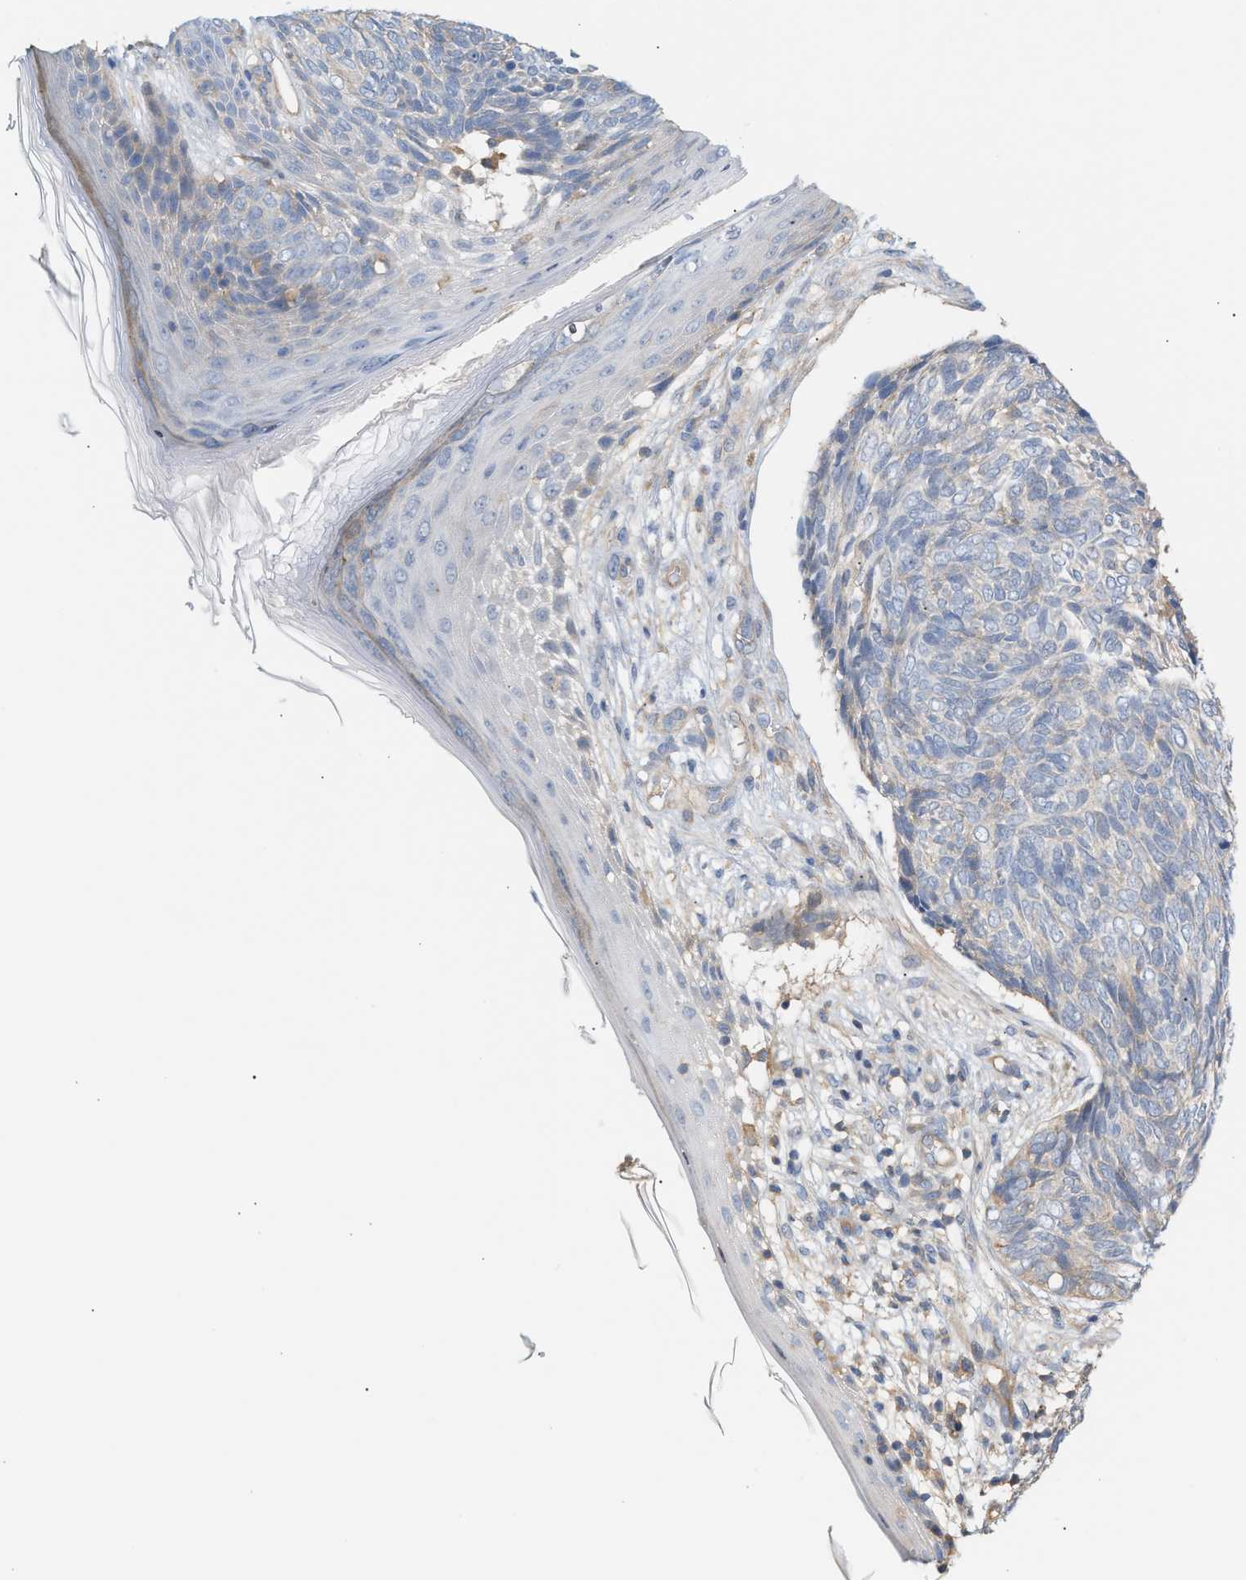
{"staining": {"intensity": "negative", "quantity": "none", "location": "none"}, "tissue": "skin cancer", "cell_type": "Tumor cells", "image_type": "cancer", "snomed": [{"axis": "morphology", "description": "Basal cell carcinoma"}, {"axis": "topography", "description": "Skin"}], "caption": "Immunohistochemistry of human skin cancer (basal cell carcinoma) demonstrates no expression in tumor cells.", "gene": "LRCH1", "patient": {"sex": "female", "age": 84}}